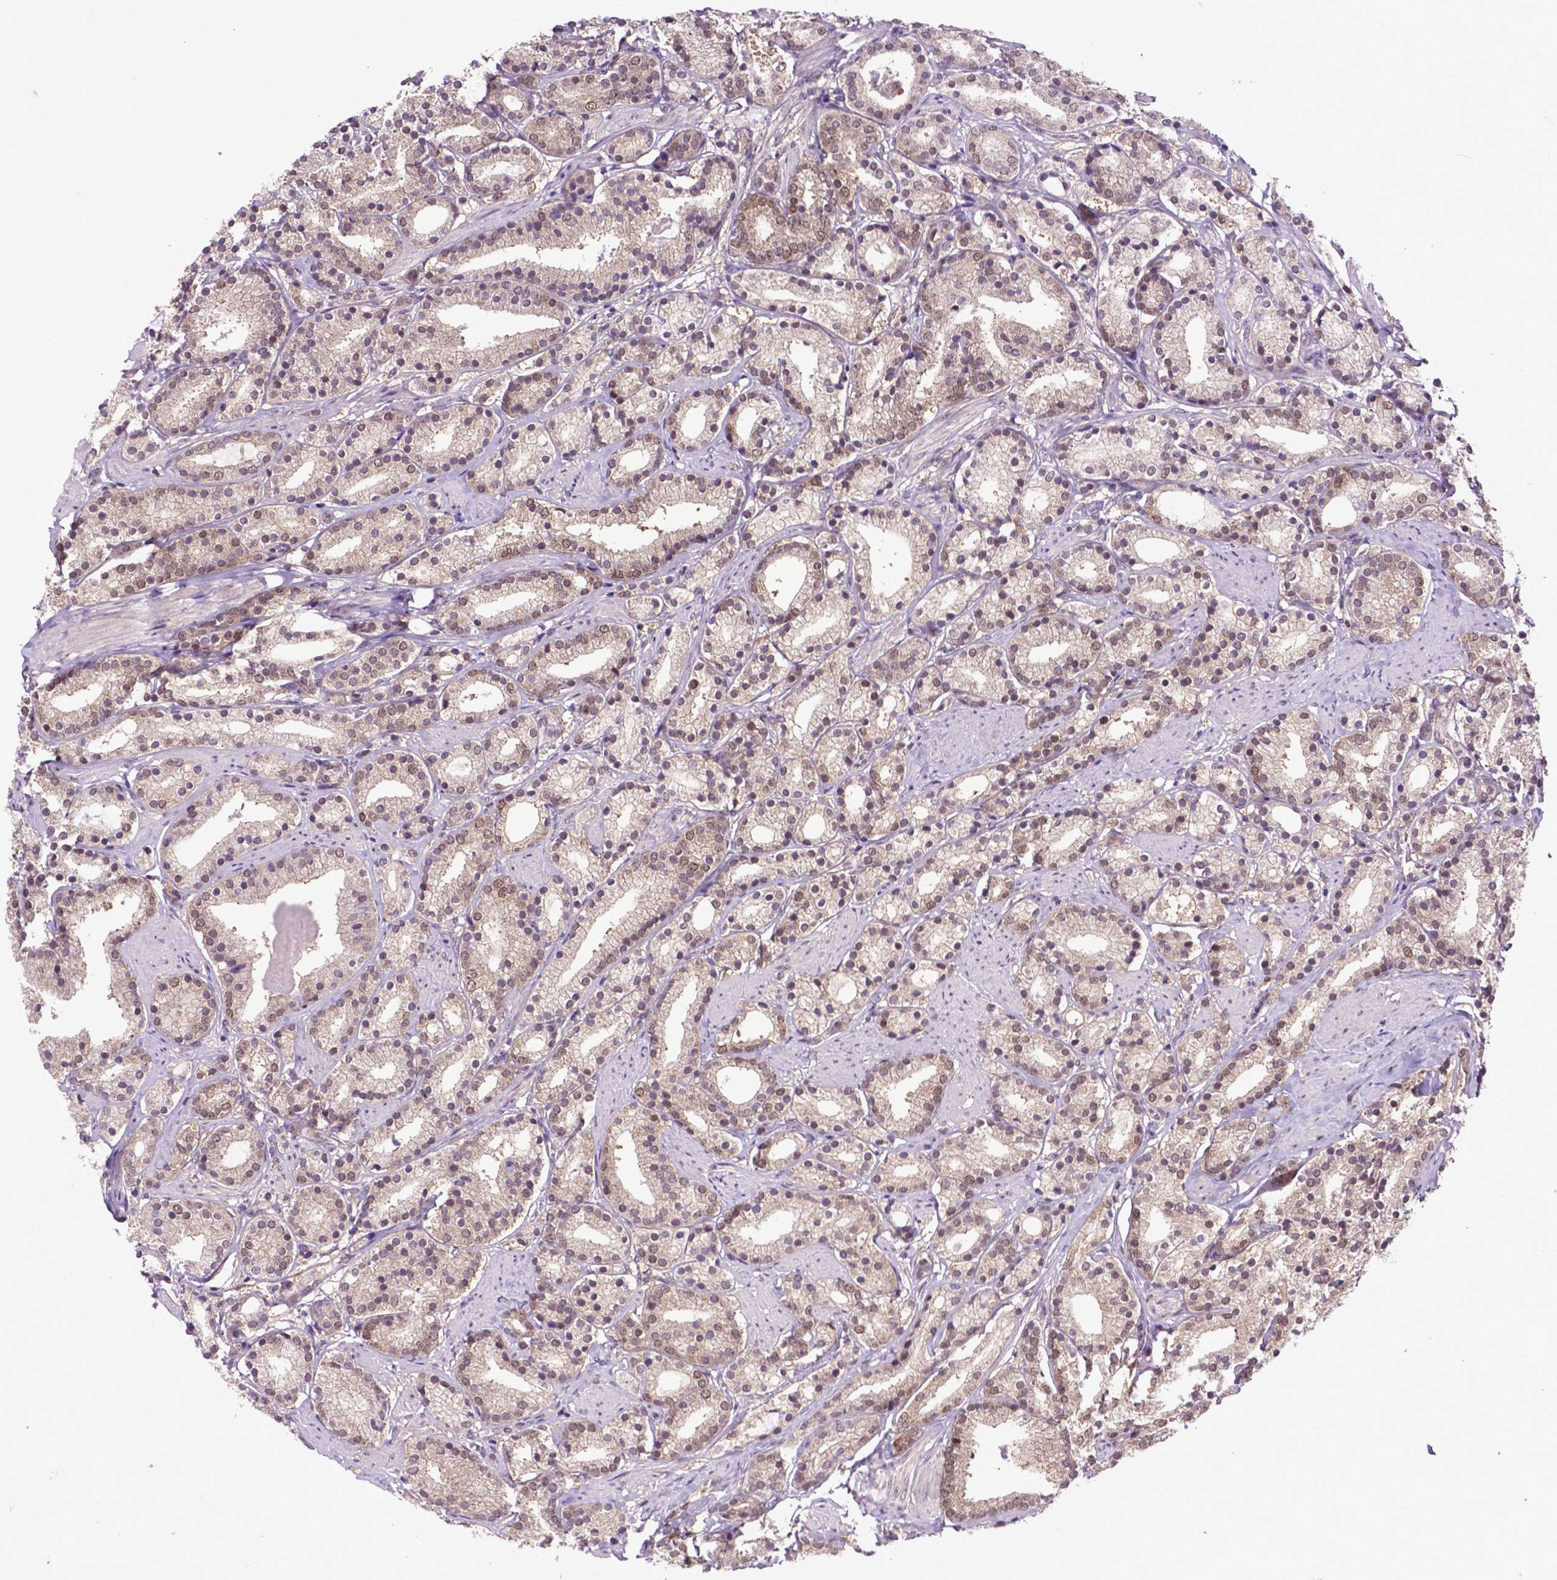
{"staining": {"intensity": "weak", "quantity": ">75%", "location": "nuclear"}, "tissue": "prostate cancer", "cell_type": "Tumor cells", "image_type": "cancer", "snomed": [{"axis": "morphology", "description": "Adenocarcinoma, High grade"}, {"axis": "topography", "description": "Prostate"}], "caption": "A micrograph showing weak nuclear expression in about >75% of tumor cells in high-grade adenocarcinoma (prostate), as visualized by brown immunohistochemical staining.", "gene": "FAF1", "patient": {"sex": "male", "age": 63}}